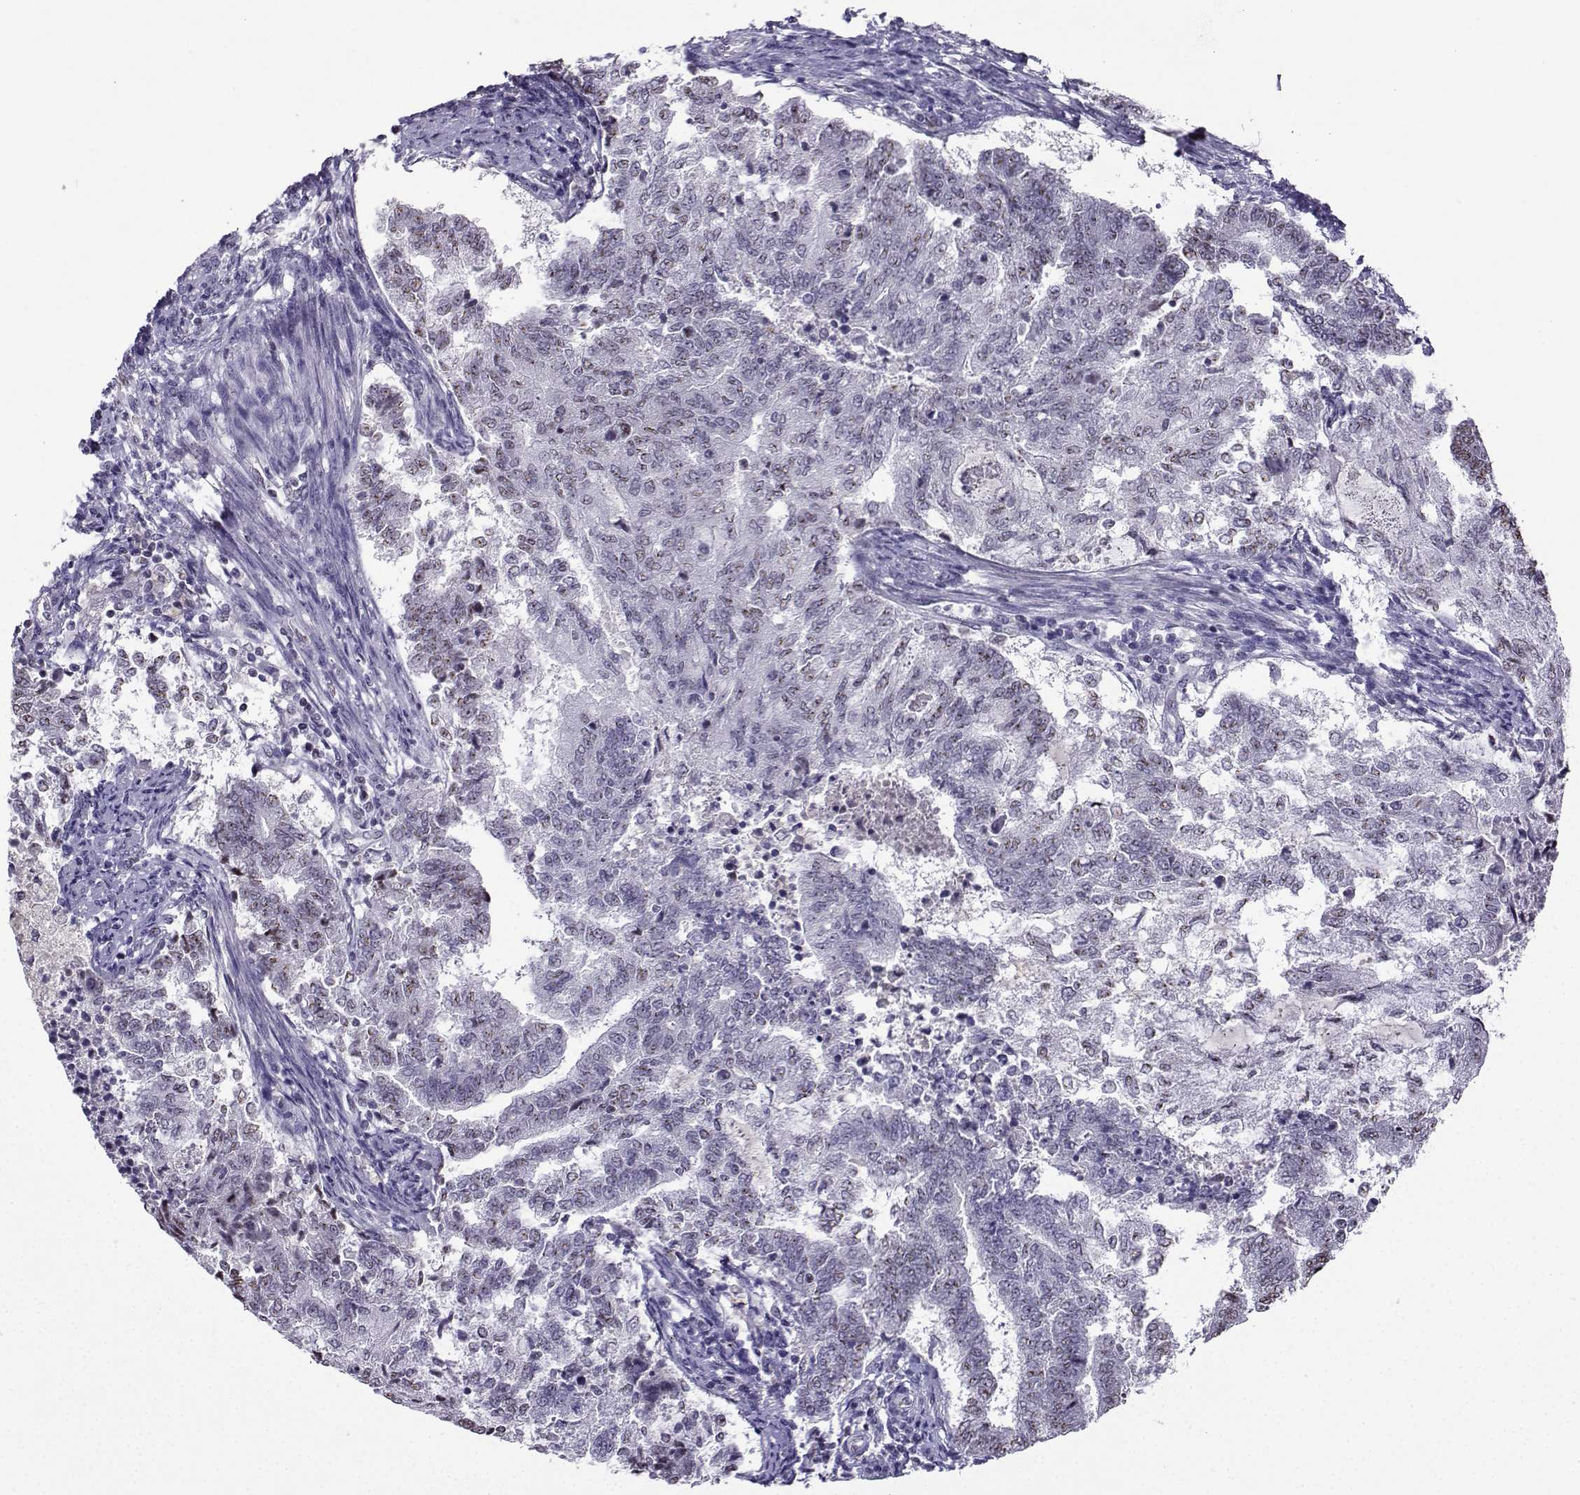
{"staining": {"intensity": "weak", "quantity": "<25%", "location": "nuclear"}, "tissue": "endometrial cancer", "cell_type": "Tumor cells", "image_type": "cancer", "snomed": [{"axis": "morphology", "description": "Adenocarcinoma, NOS"}, {"axis": "topography", "description": "Endometrium"}], "caption": "Immunohistochemical staining of endometrial cancer (adenocarcinoma) demonstrates no significant staining in tumor cells.", "gene": "LRFN2", "patient": {"sex": "female", "age": 65}}